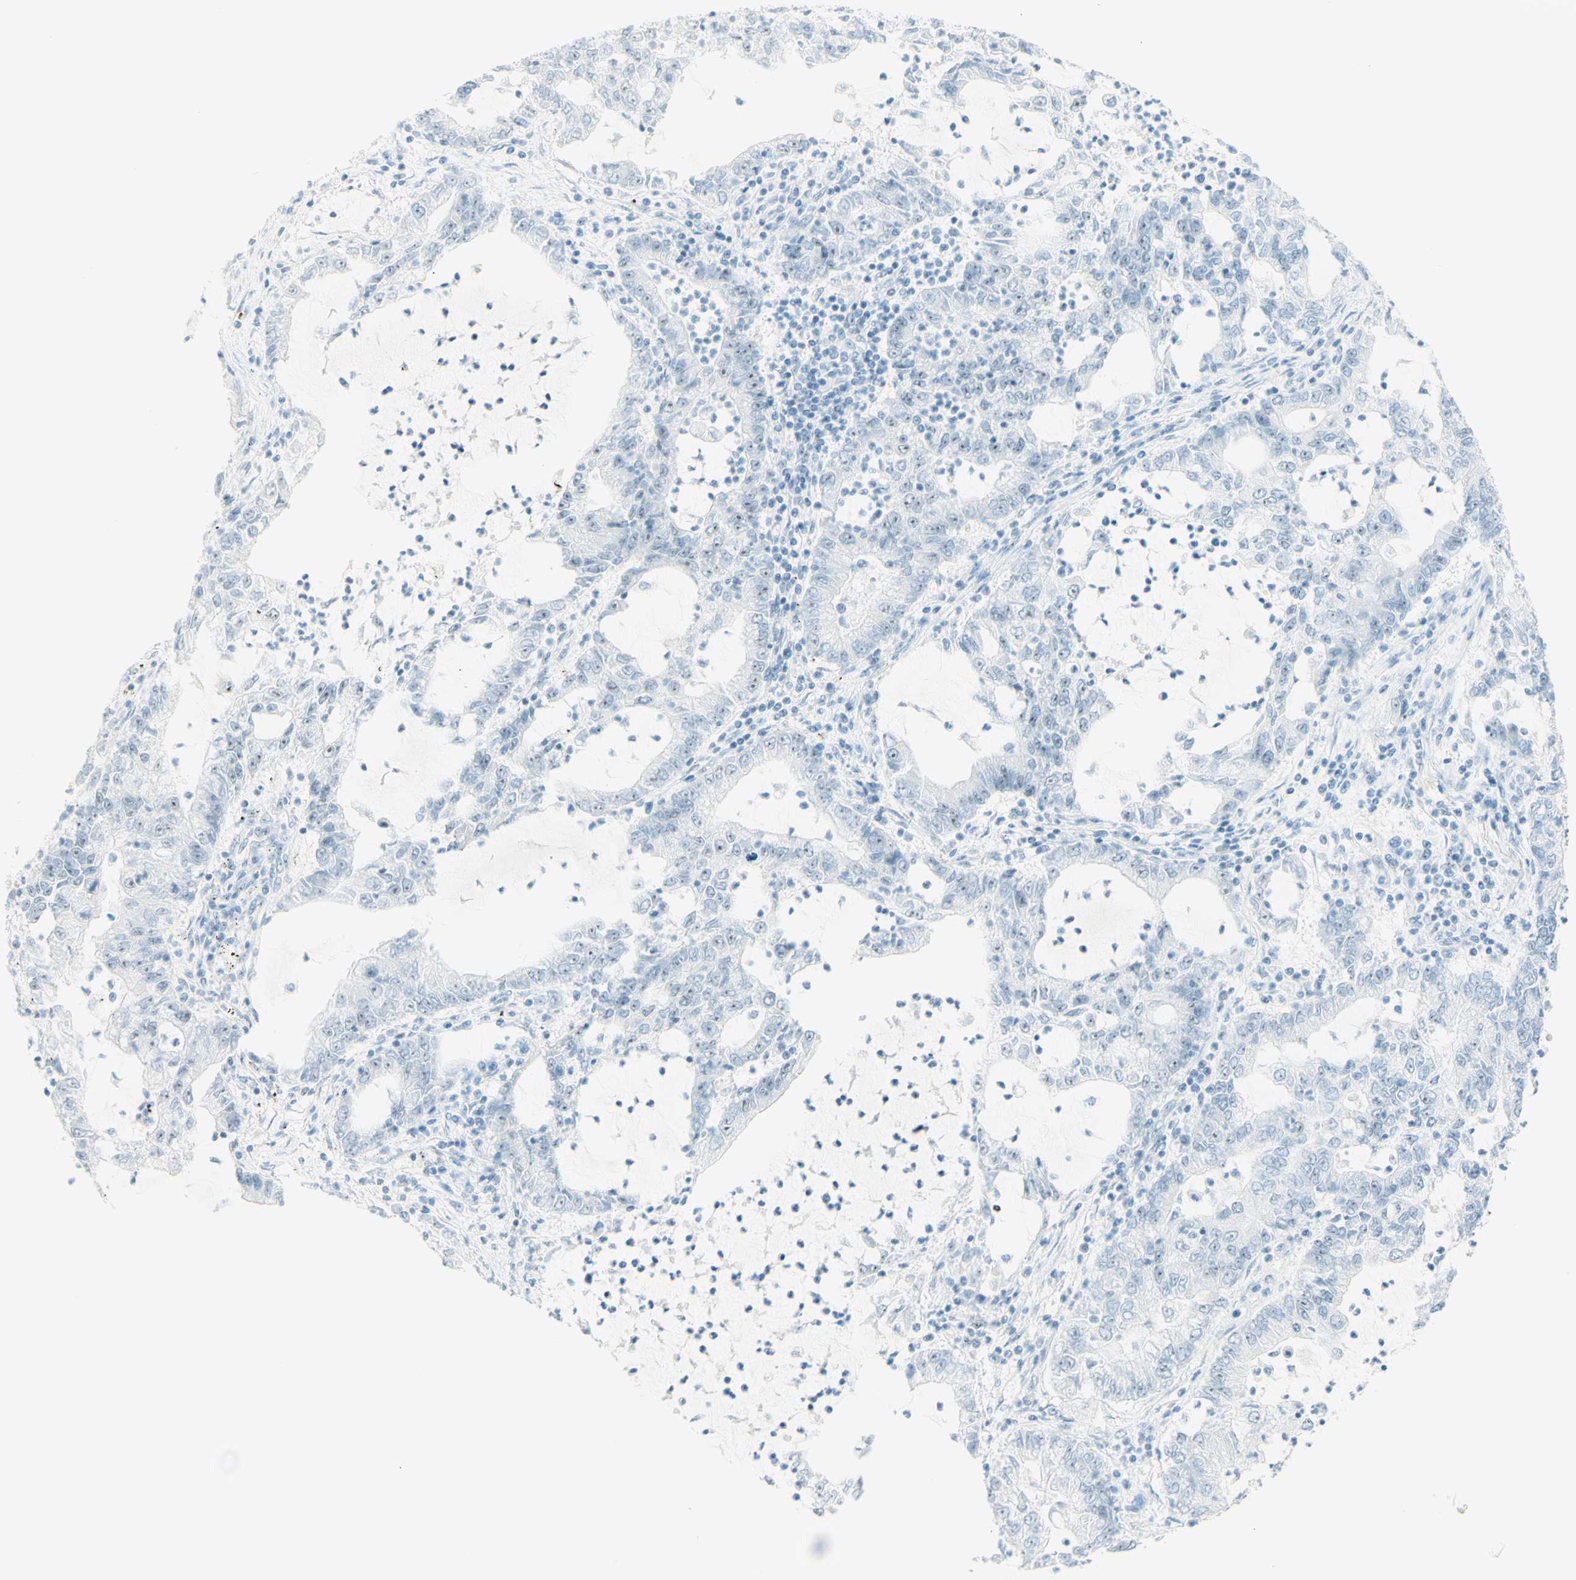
{"staining": {"intensity": "negative", "quantity": "none", "location": "none"}, "tissue": "lung cancer", "cell_type": "Tumor cells", "image_type": "cancer", "snomed": [{"axis": "morphology", "description": "Adenocarcinoma, NOS"}, {"axis": "topography", "description": "Lung"}], "caption": "There is no significant expression in tumor cells of lung cancer (adenocarcinoma). (Immunohistochemistry (ihc), brightfield microscopy, high magnification).", "gene": "FMR1NB", "patient": {"sex": "female", "age": 51}}